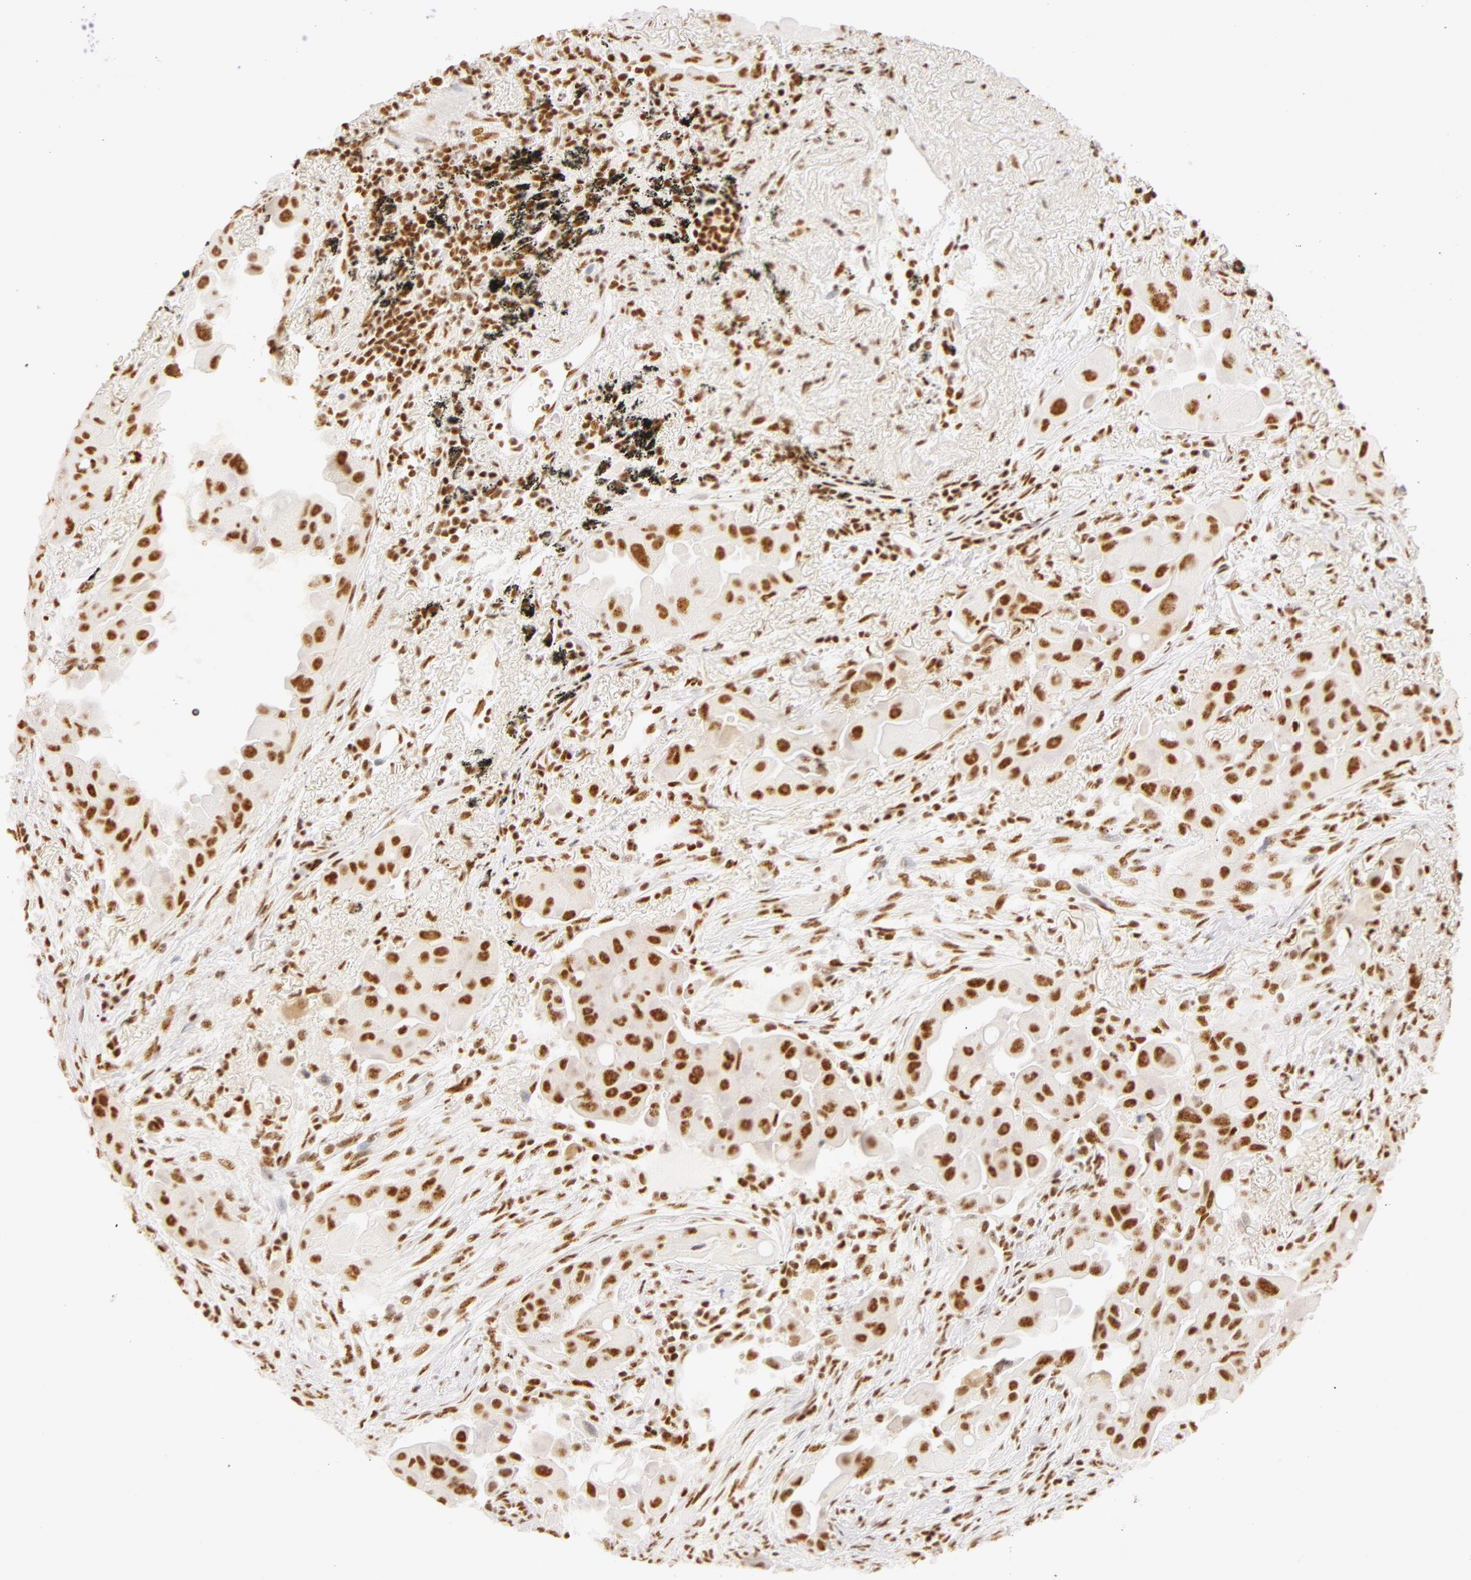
{"staining": {"intensity": "moderate", "quantity": ">75%", "location": "nuclear"}, "tissue": "lung cancer", "cell_type": "Tumor cells", "image_type": "cancer", "snomed": [{"axis": "morphology", "description": "Adenocarcinoma, NOS"}, {"axis": "topography", "description": "Lung"}], "caption": "Immunohistochemical staining of adenocarcinoma (lung) reveals medium levels of moderate nuclear staining in about >75% of tumor cells.", "gene": "RBM39", "patient": {"sex": "male", "age": 68}}